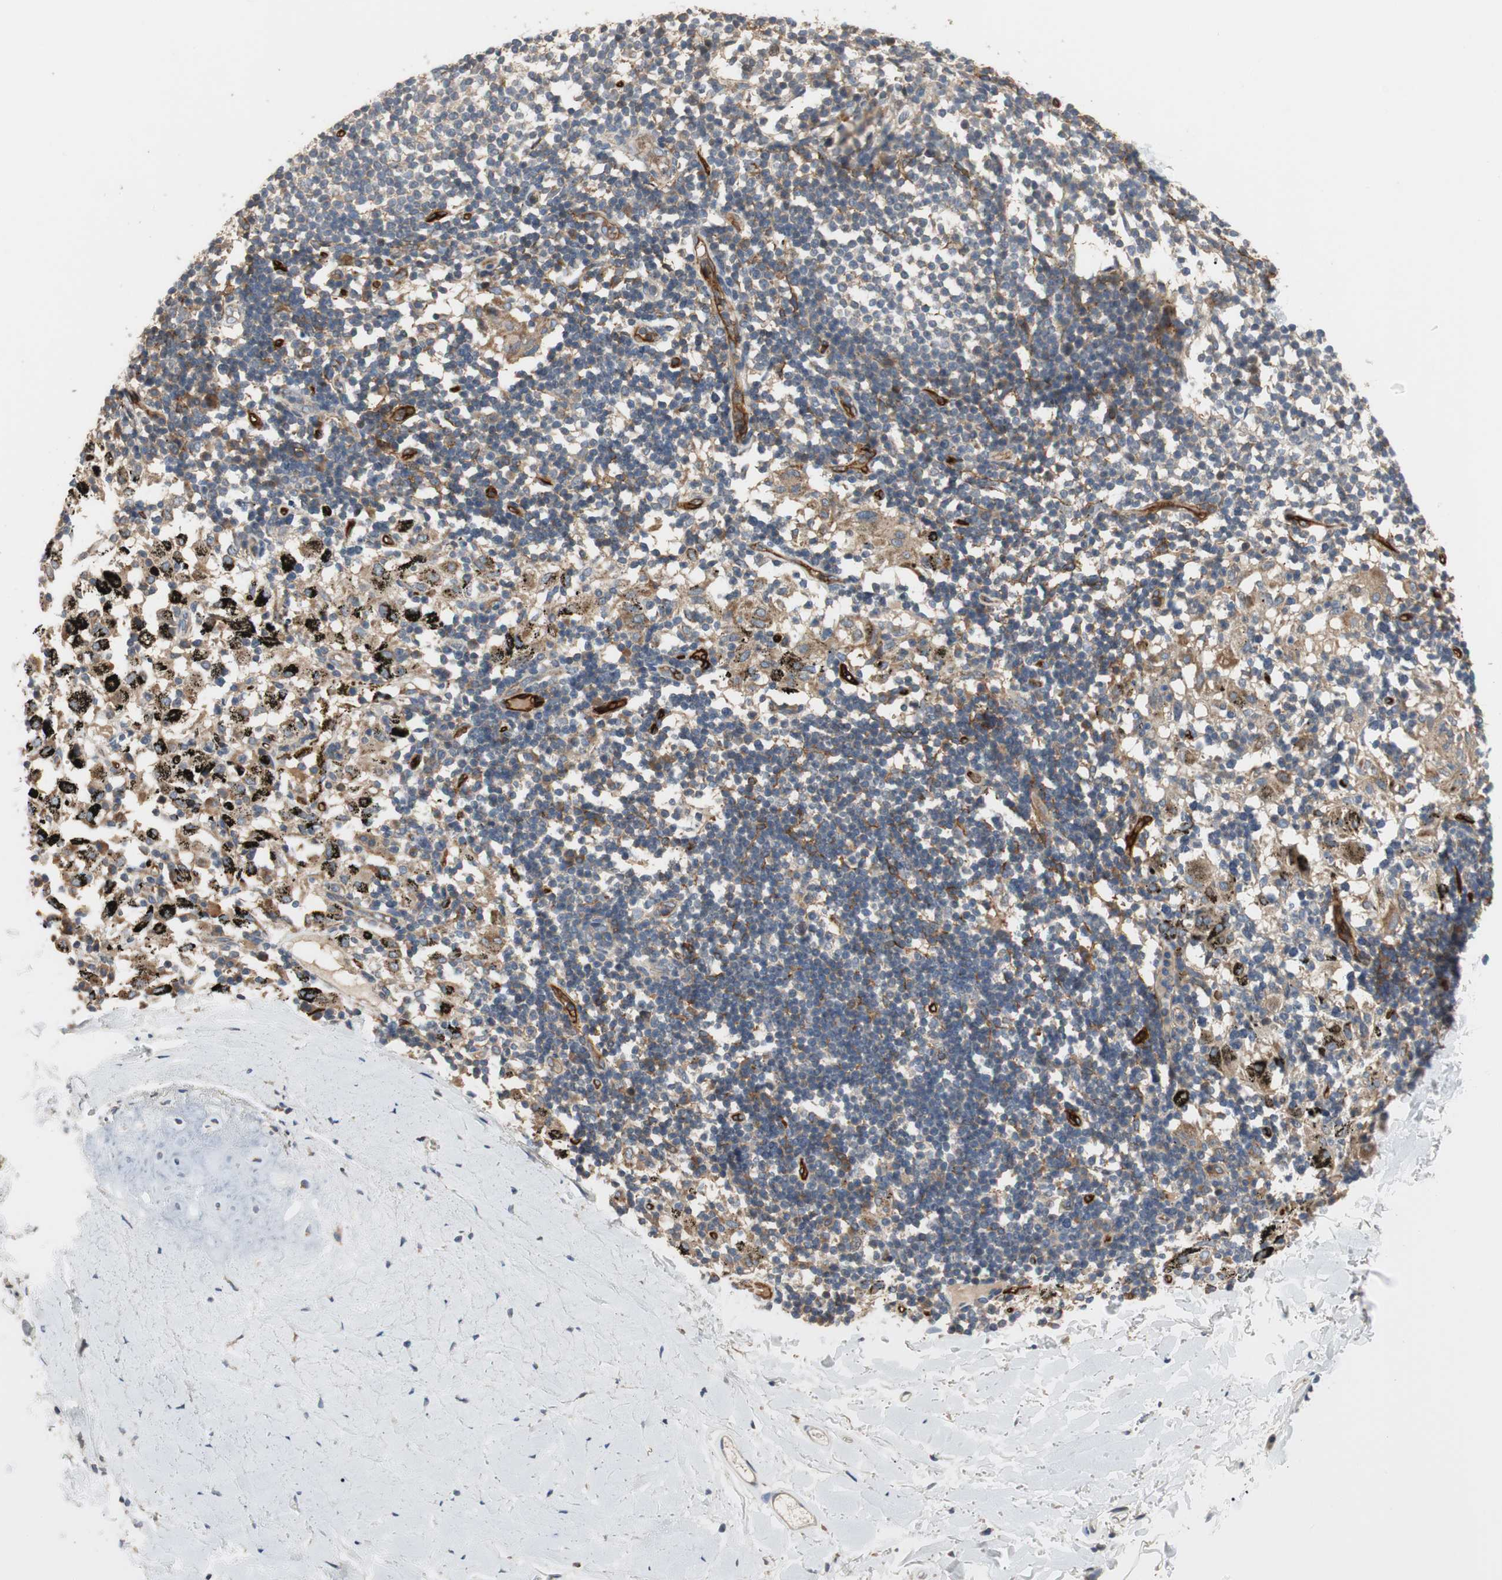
{"staining": {"intensity": "moderate", "quantity": "<25%", "location": "cytoplasmic/membranous"}, "tissue": "adipose tissue", "cell_type": "Adipocytes", "image_type": "normal", "snomed": [{"axis": "morphology", "description": "Normal tissue, NOS"}, {"axis": "topography", "description": "Cartilage tissue"}, {"axis": "topography", "description": "Bronchus"}], "caption": "This is a micrograph of immunohistochemistry (IHC) staining of normal adipose tissue, which shows moderate staining in the cytoplasmic/membranous of adipocytes.", "gene": "ALPL", "patient": {"sex": "female", "age": 73}}